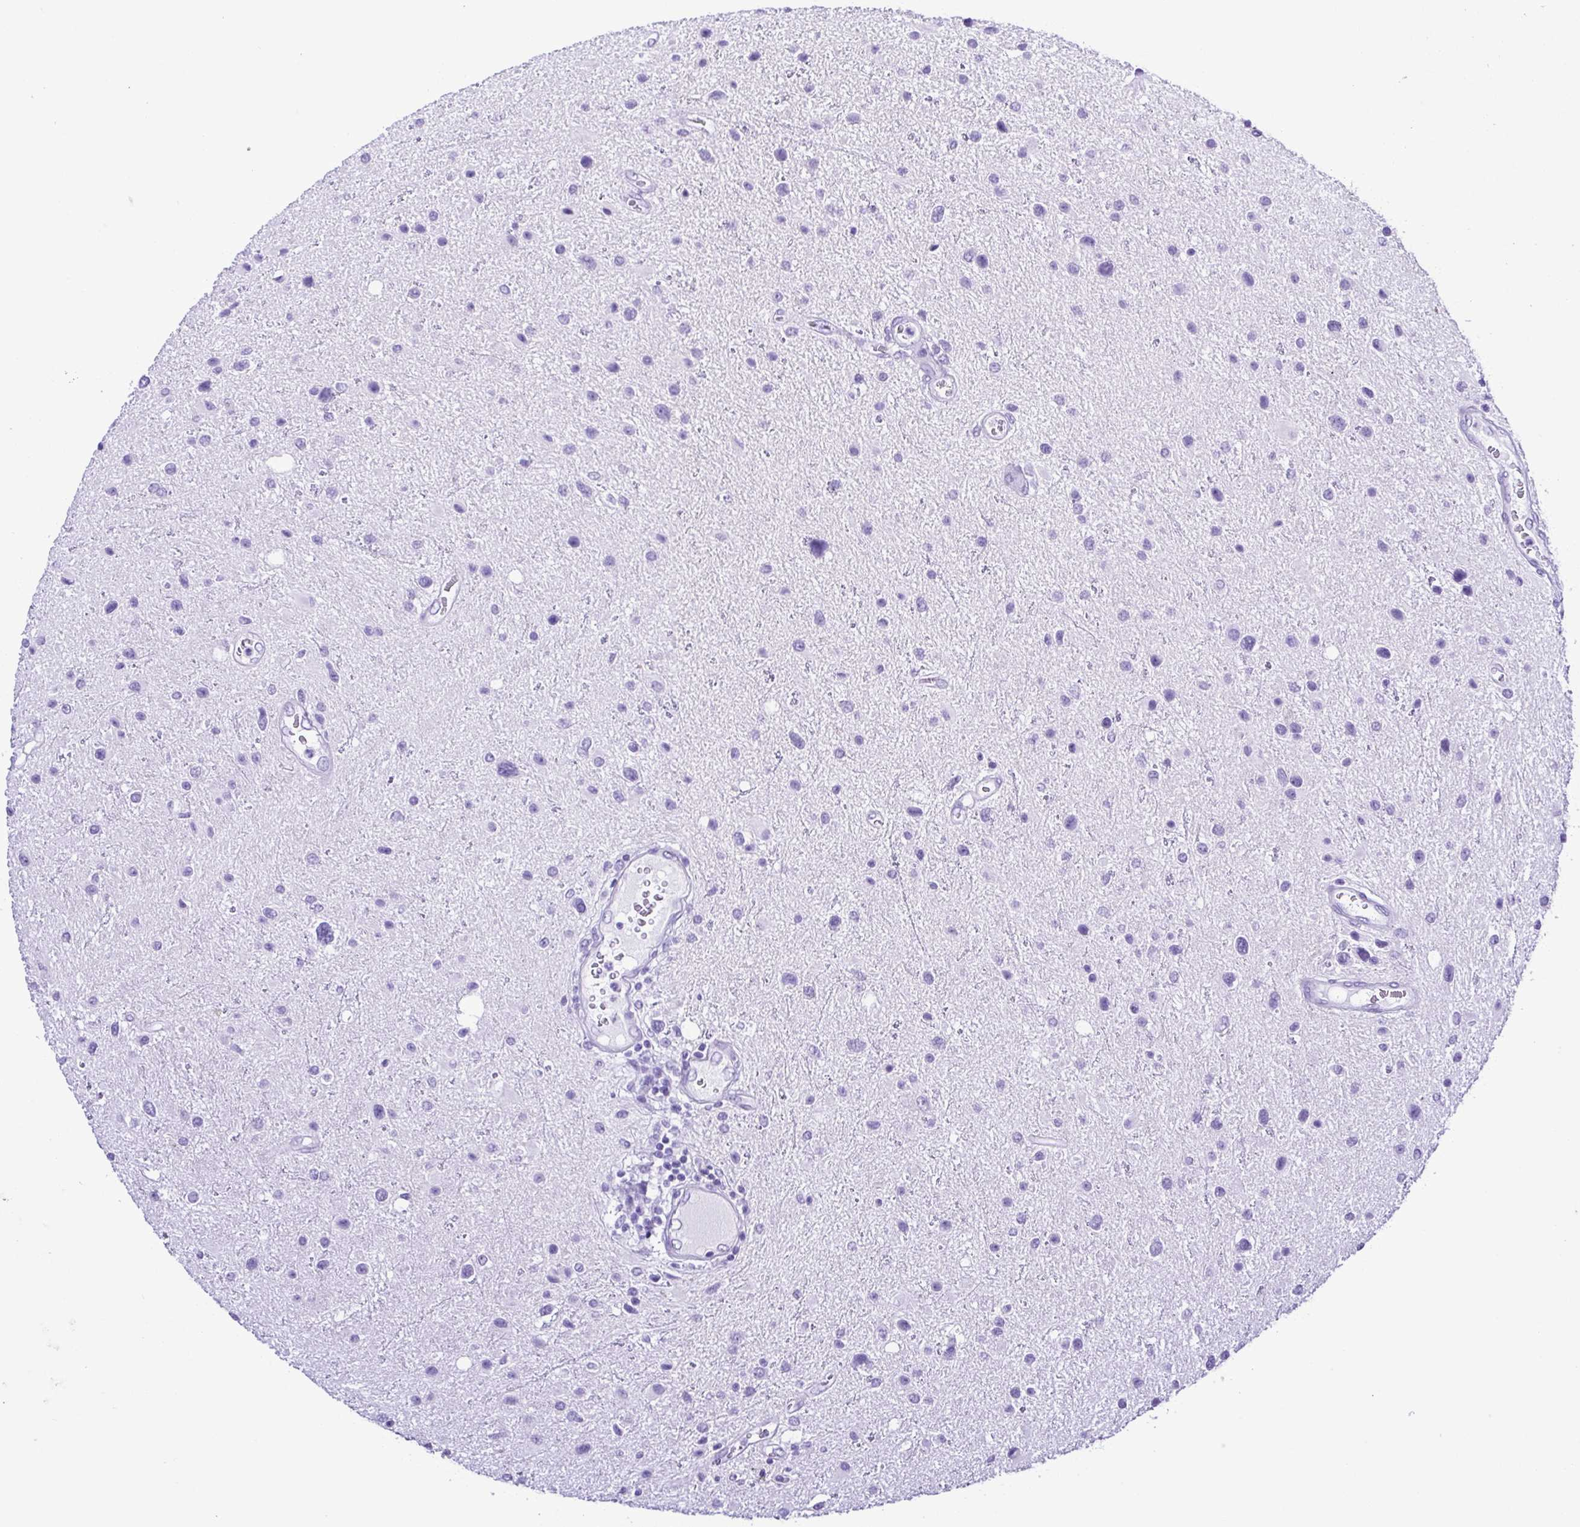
{"staining": {"intensity": "negative", "quantity": "none", "location": "none"}, "tissue": "glioma", "cell_type": "Tumor cells", "image_type": "cancer", "snomed": [{"axis": "morphology", "description": "Glioma, malignant, Low grade"}, {"axis": "topography", "description": "Brain"}], "caption": "Image shows no protein positivity in tumor cells of malignant glioma (low-grade) tissue.", "gene": "SYT1", "patient": {"sex": "female", "age": 32}}